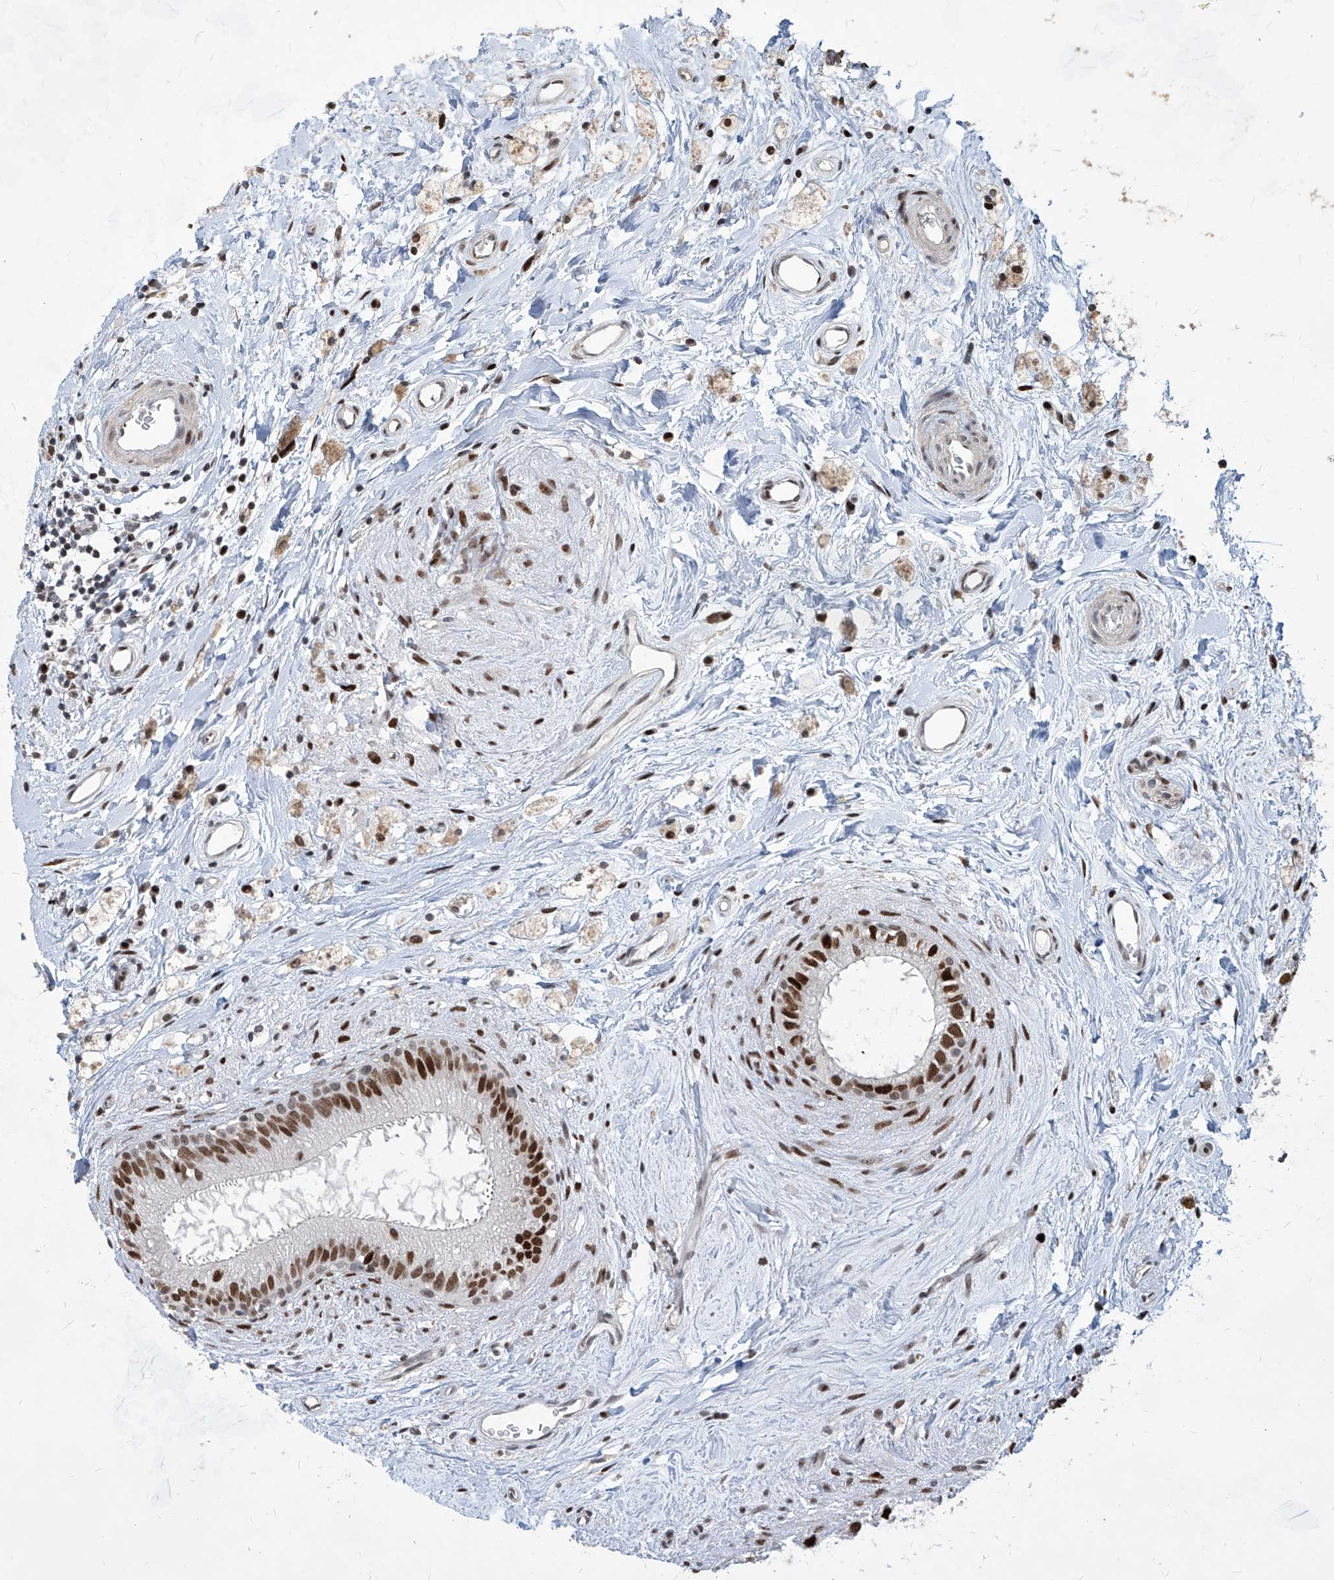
{"staining": {"intensity": "strong", "quantity": ">75%", "location": "nuclear"}, "tissue": "epididymis", "cell_type": "Glandular cells", "image_type": "normal", "snomed": [{"axis": "morphology", "description": "Normal tissue, NOS"}, {"axis": "topography", "description": "Epididymis"}], "caption": "This is a micrograph of immunohistochemistry staining of benign epididymis, which shows strong positivity in the nuclear of glandular cells.", "gene": "IRF2", "patient": {"sex": "male", "age": 80}}